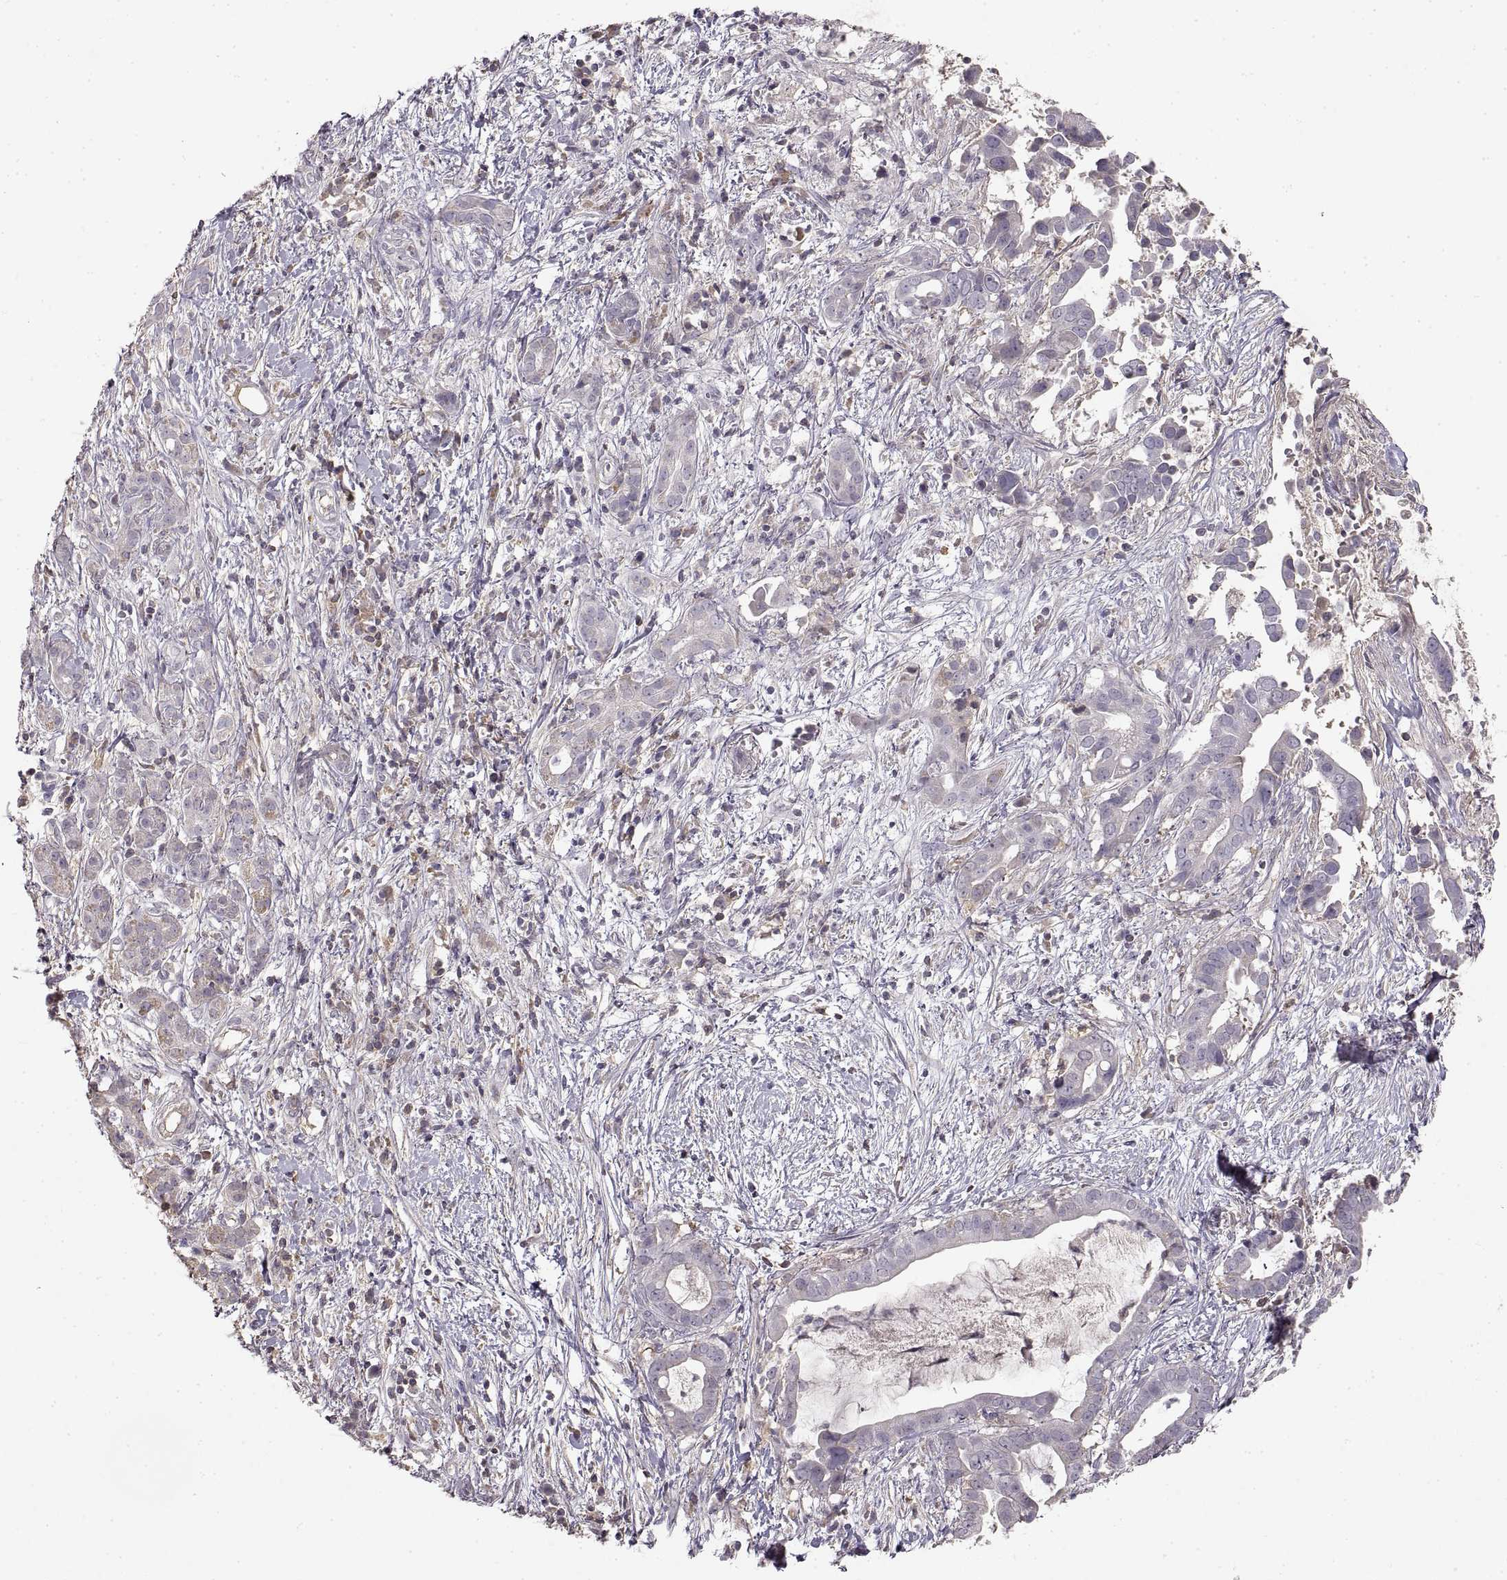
{"staining": {"intensity": "negative", "quantity": "none", "location": "none"}, "tissue": "pancreatic cancer", "cell_type": "Tumor cells", "image_type": "cancer", "snomed": [{"axis": "morphology", "description": "Adenocarcinoma, NOS"}, {"axis": "topography", "description": "Pancreas"}], "caption": "The micrograph shows no significant expression in tumor cells of adenocarcinoma (pancreatic). (Brightfield microscopy of DAB (3,3'-diaminobenzidine) immunohistochemistry (IHC) at high magnification).", "gene": "ADAM11", "patient": {"sex": "male", "age": 61}}